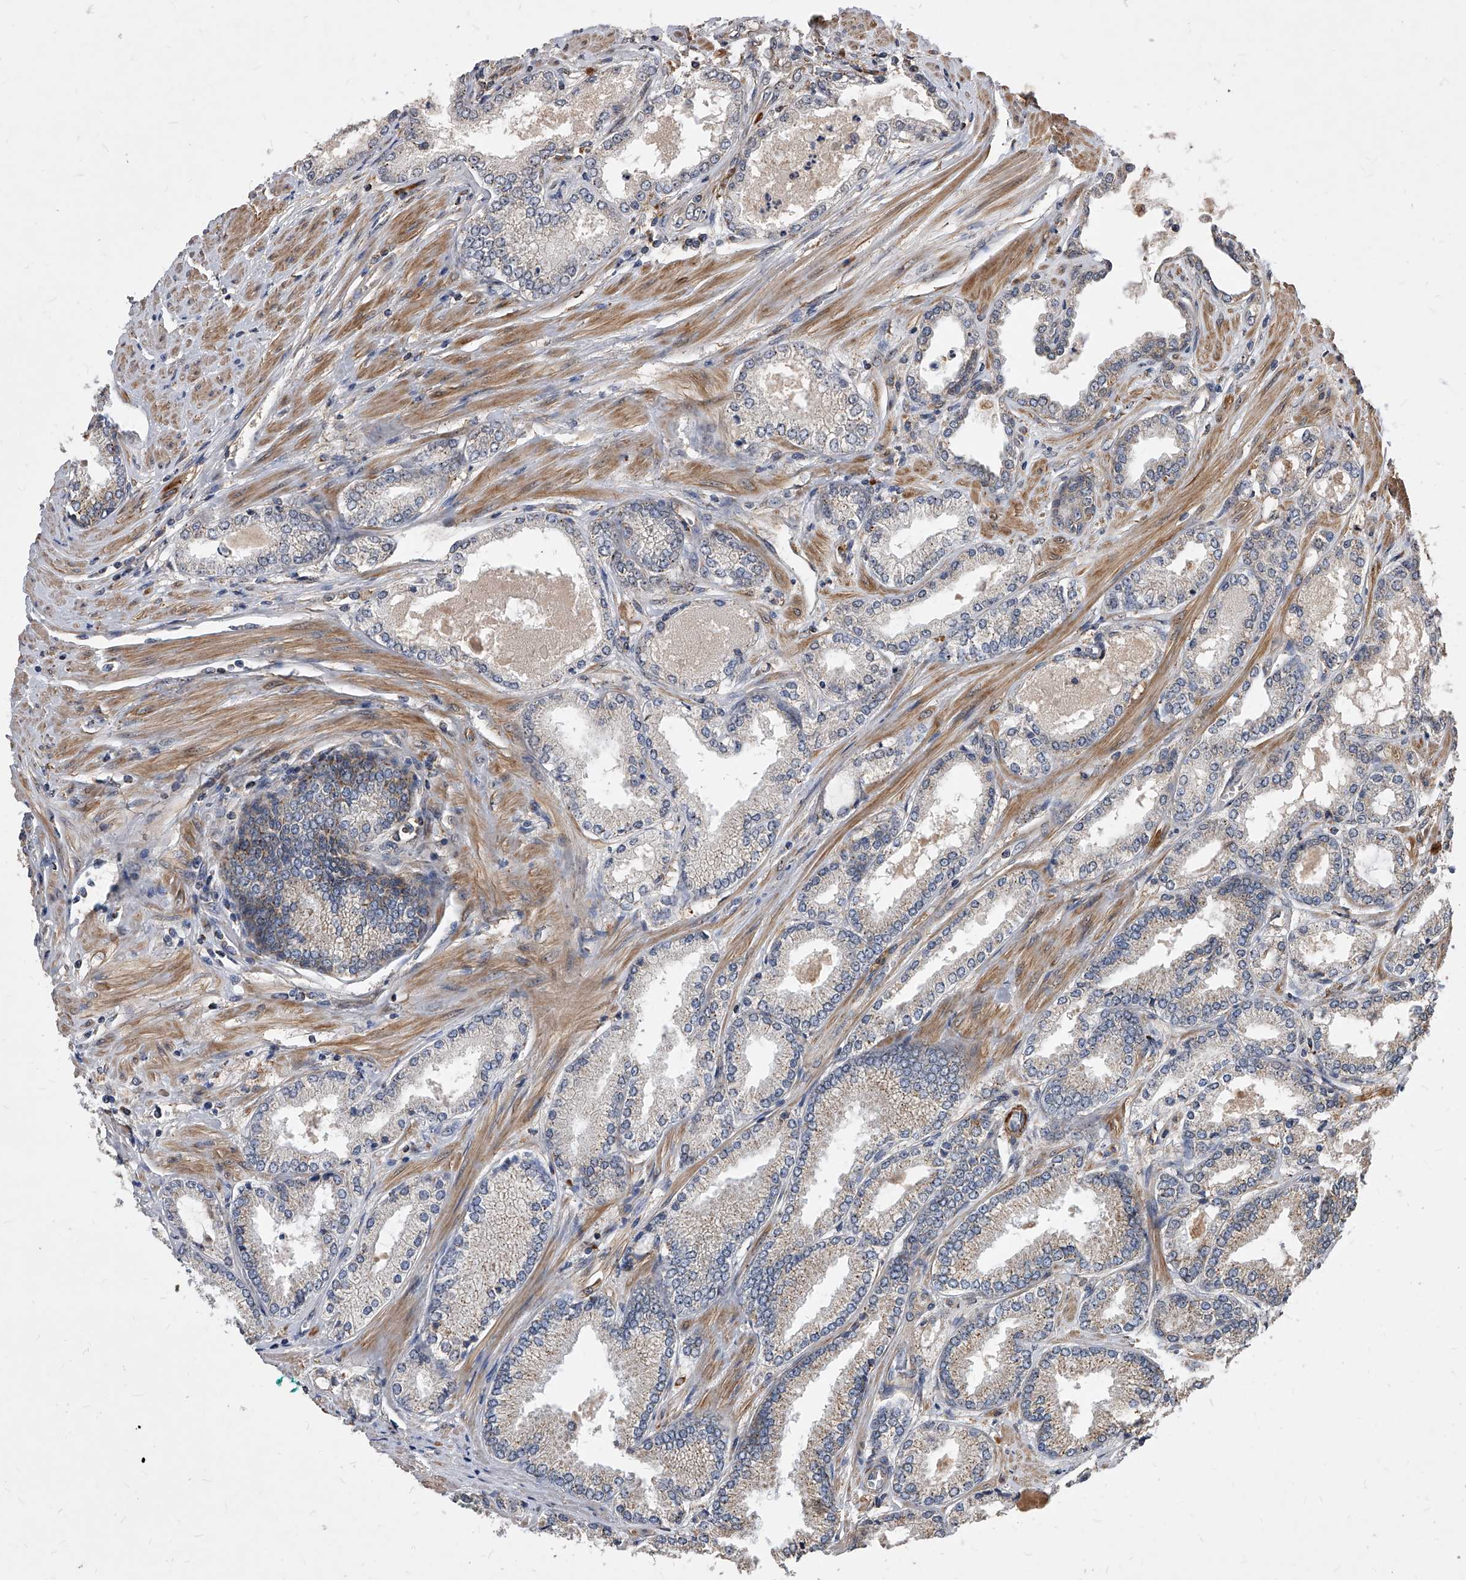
{"staining": {"intensity": "weak", "quantity": "25%-75%", "location": "cytoplasmic/membranous"}, "tissue": "prostate cancer", "cell_type": "Tumor cells", "image_type": "cancer", "snomed": [{"axis": "morphology", "description": "Adenocarcinoma, Low grade"}, {"axis": "topography", "description": "Prostate"}], "caption": "The micrograph reveals a brown stain indicating the presence of a protein in the cytoplasmic/membranous of tumor cells in prostate cancer.", "gene": "SOBP", "patient": {"sex": "male", "age": 62}}